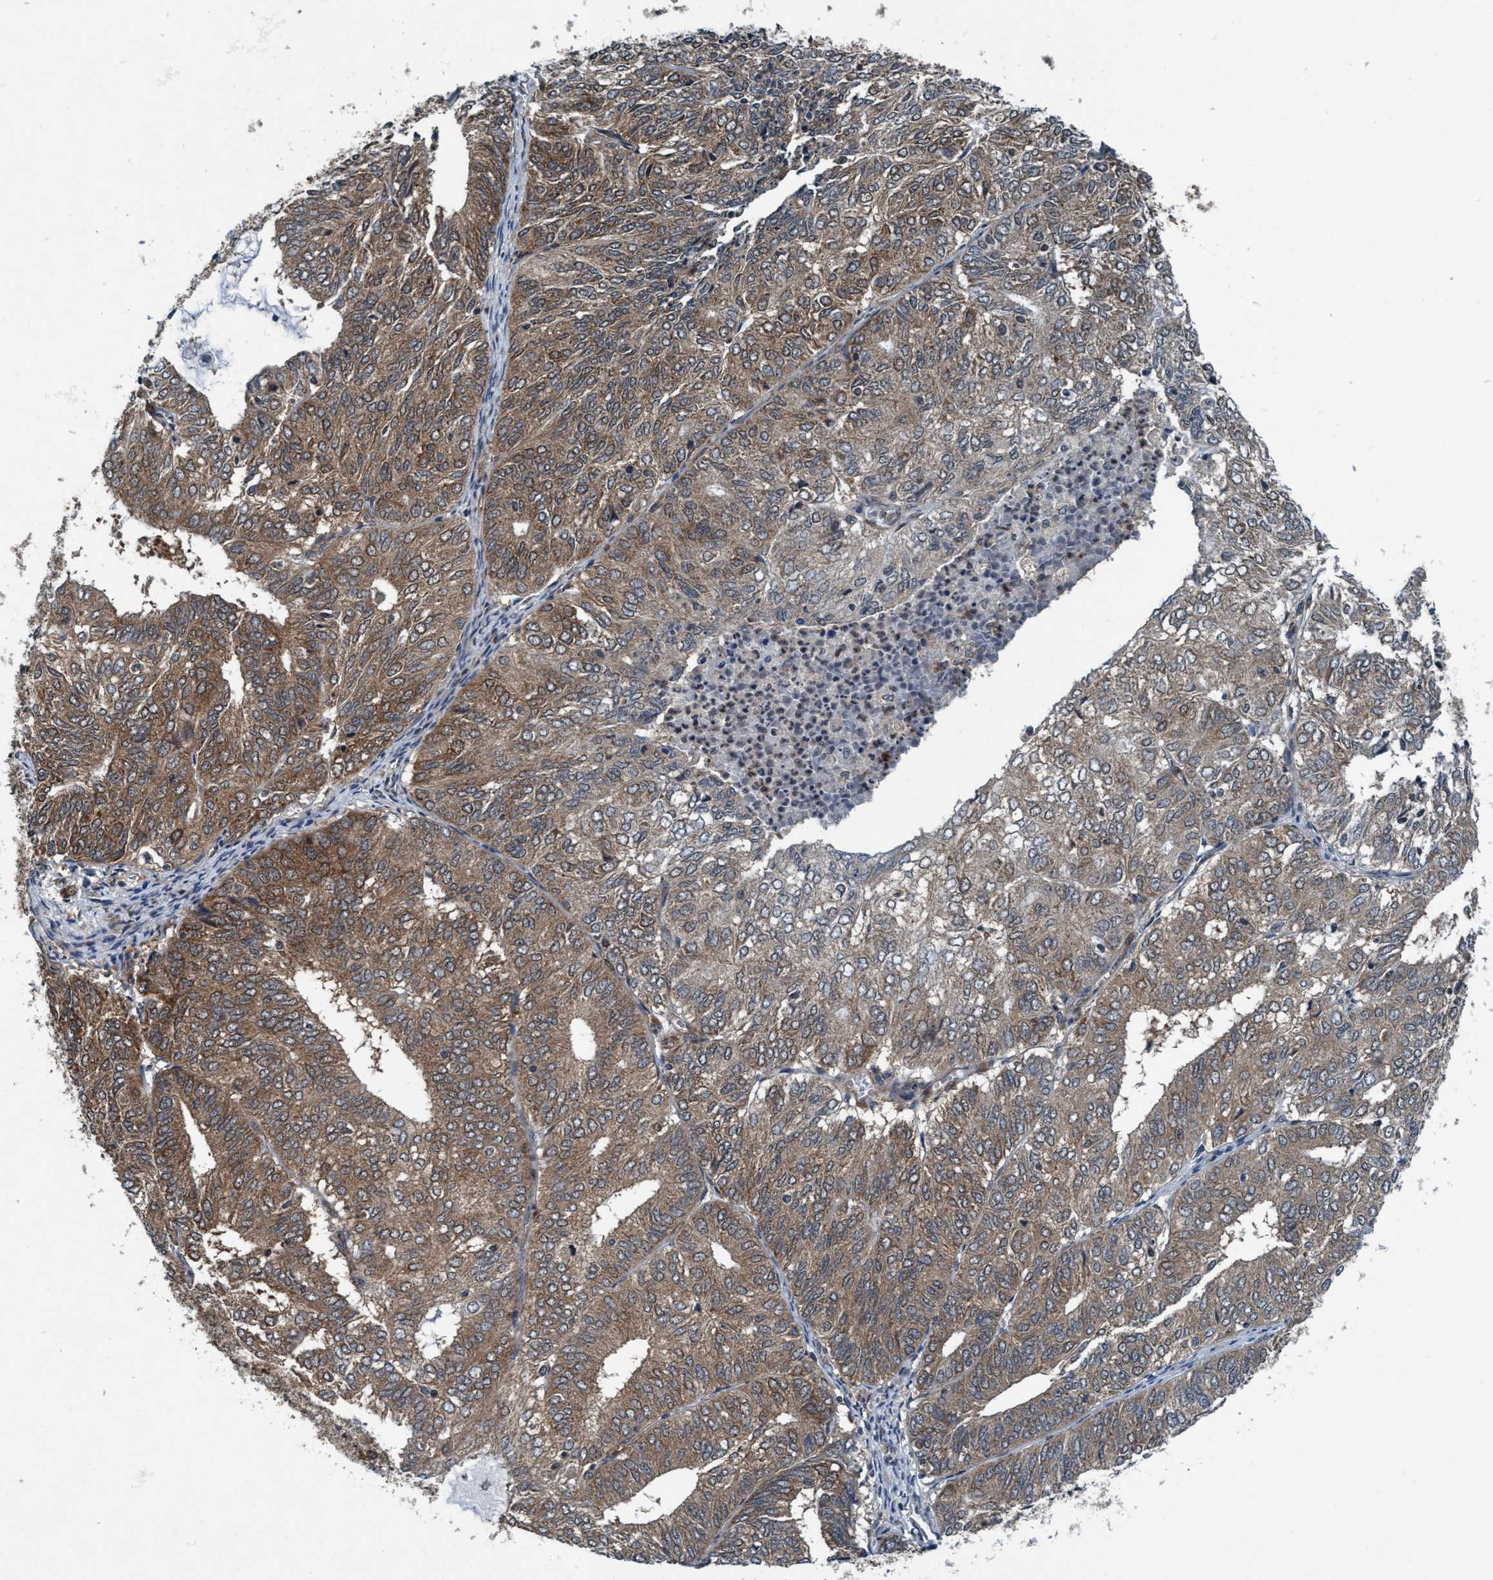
{"staining": {"intensity": "moderate", "quantity": "25%-75%", "location": "cytoplasmic/membranous"}, "tissue": "endometrial cancer", "cell_type": "Tumor cells", "image_type": "cancer", "snomed": [{"axis": "morphology", "description": "Adenocarcinoma, NOS"}, {"axis": "topography", "description": "Uterus"}], "caption": "The immunohistochemical stain highlights moderate cytoplasmic/membranous staining in tumor cells of adenocarcinoma (endometrial) tissue.", "gene": "AKT1S1", "patient": {"sex": "female", "age": 60}}